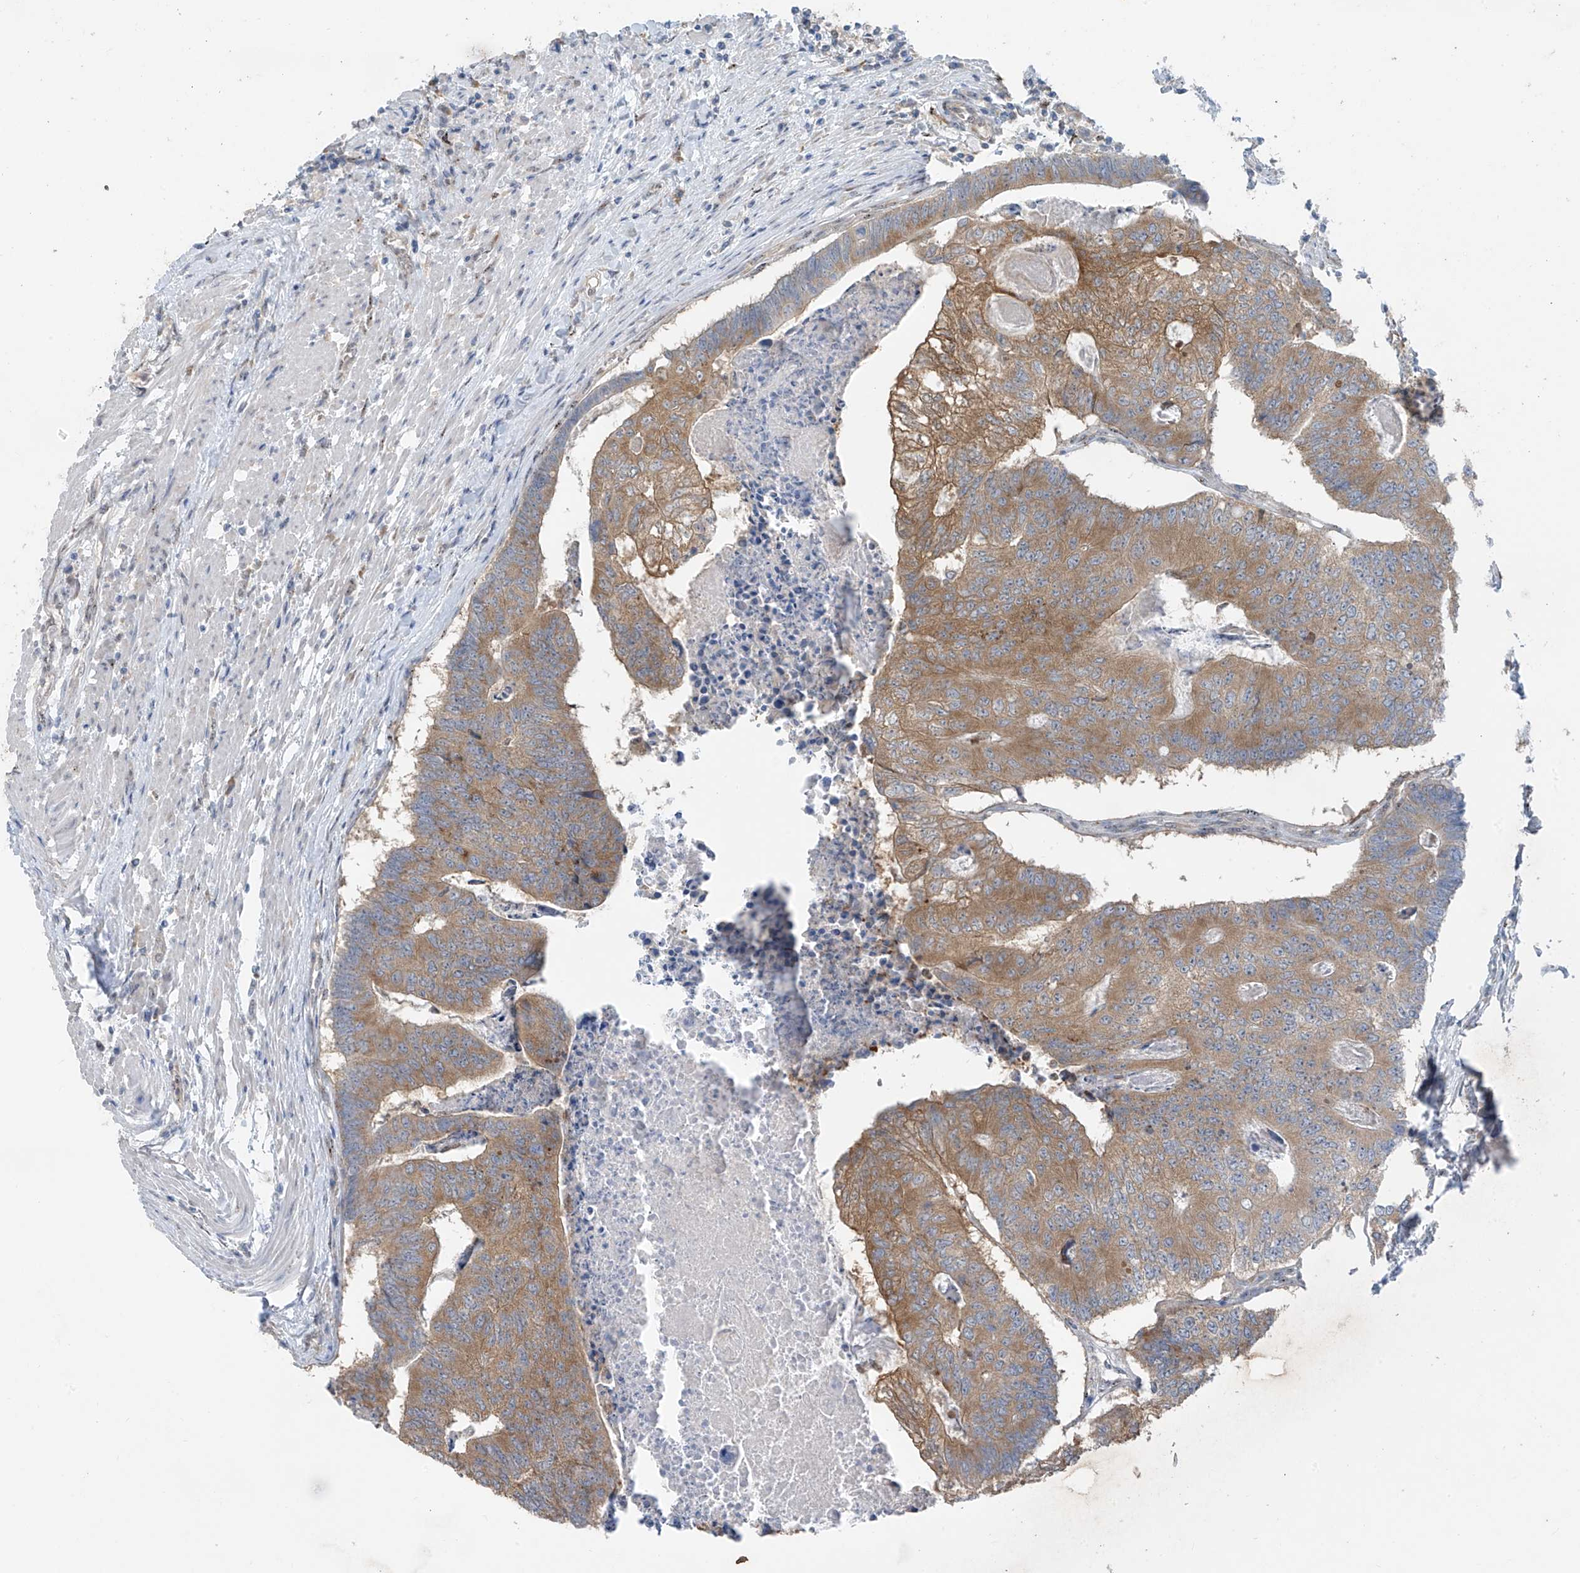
{"staining": {"intensity": "moderate", "quantity": ">75%", "location": "cytoplasmic/membranous"}, "tissue": "colorectal cancer", "cell_type": "Tumor cells", "image_type": "cancer", "snomed": [{"axis": "morphology", "description": "Adenocarcinoma, NOS"}, {"axis": "topography", "description": "Colon"}], "caption": "A photomicrograph showing moderate cytoplasmic/membranous positivity in about >75% of tumor cells in colorectal cancer, as visualized by brown immunohistochemical staining.", "gene": "RPL4", "patient": {"sex": "female", "age": 67}}